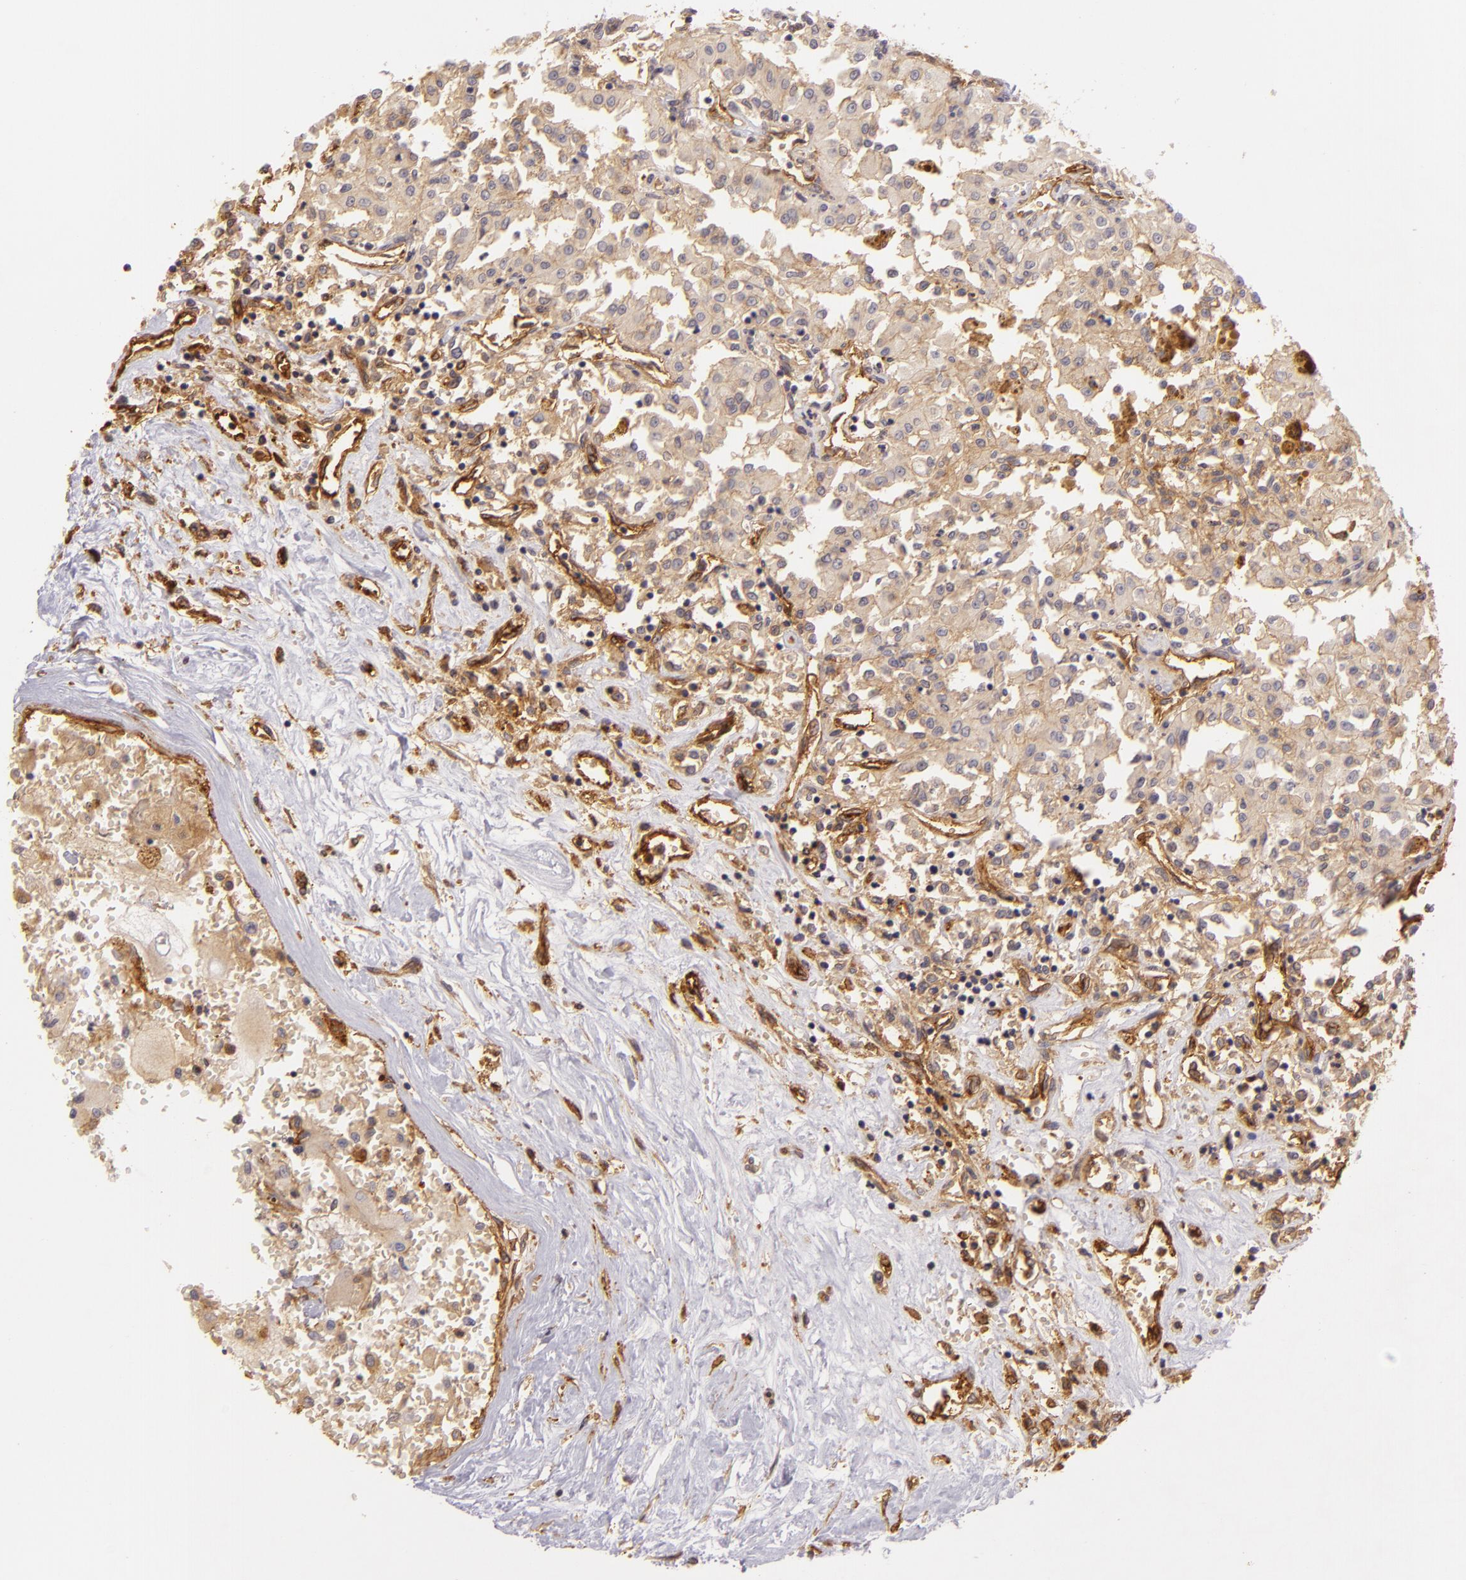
{"staining": {"intensity": "weak", "quantity": ">75%", "location": "cytoplasmic/membranous"}, "tissue": "renal cancer", "cell_type": "Tumor cells", "image_type": "cancer", "snomed": [{"axis": "morphology", "description": "Adenocarcinoma, NOS"}, {"axis": "topography", "description": "Kidney"}], "caption": "A brown stain highlights weak cytoplasmic/membranous positivity of a protein in renal adenocarcinoma tumor cells.", "gene": "CD59", "patient": {"sex": "male", "age": 78}}